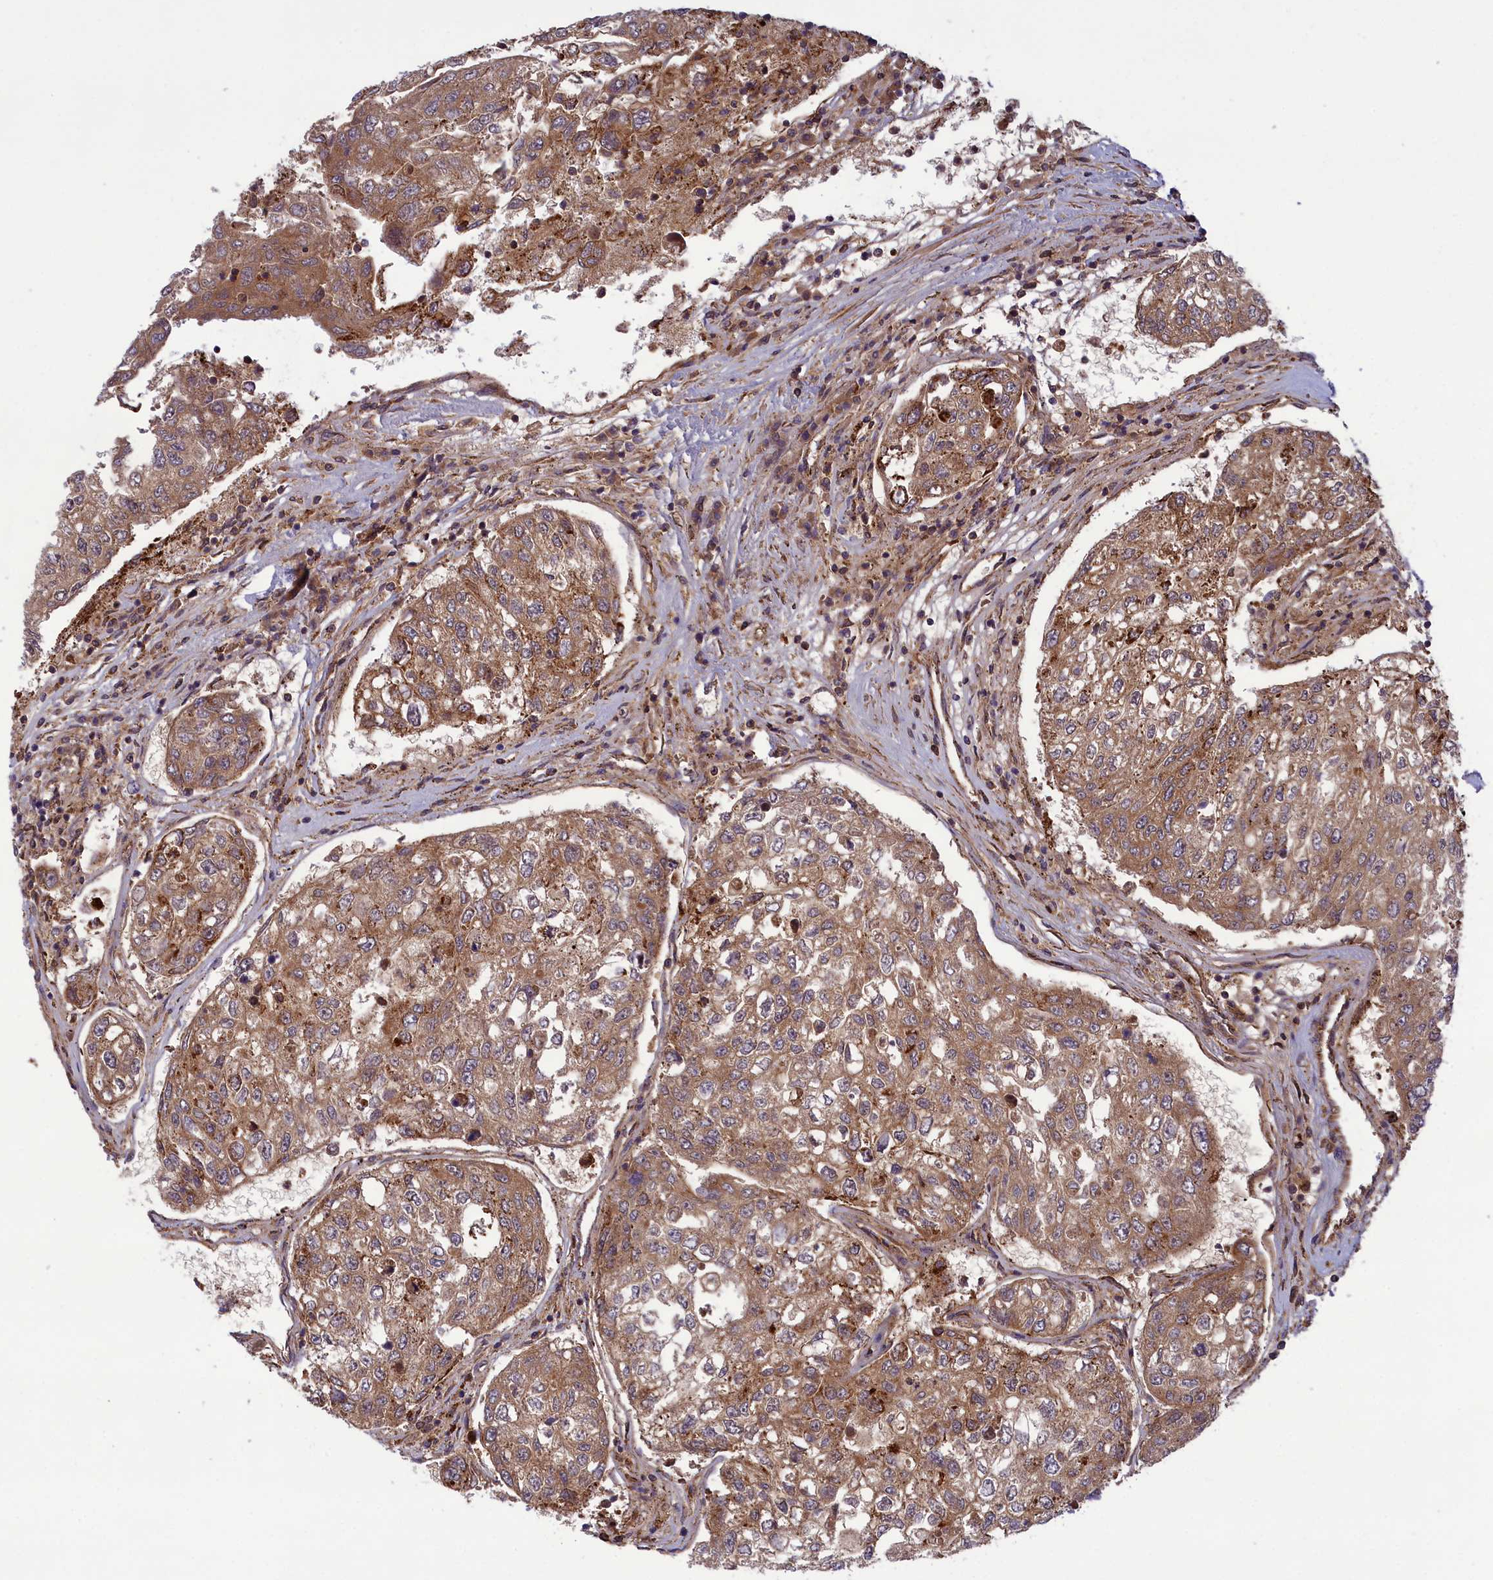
{"staining": {"intensity": "moderate", "quantity": ">75%", "location": "cytoplasmic/membranous"}, "tissue": "urothelial cancer", "cell_type": "Tumor cells", "image_type": "cancer", "snomed": [{"axis": "morphology", "description": "Urothelial carcinoma, High grade"}, {"axis": "topography", "description": "Lymph node"}, {"axis": "topography", "description": "Urinary bladder"}], "caption": "Approximately >75% of tumor cells in human high-grade urothelial carcinoma show moderate cytoplasmic/membranous protein expression as visualized by brown immunohistochemical staining.", "gene": "ISOC2", "patient": {"sex": "male", "age": 51}}